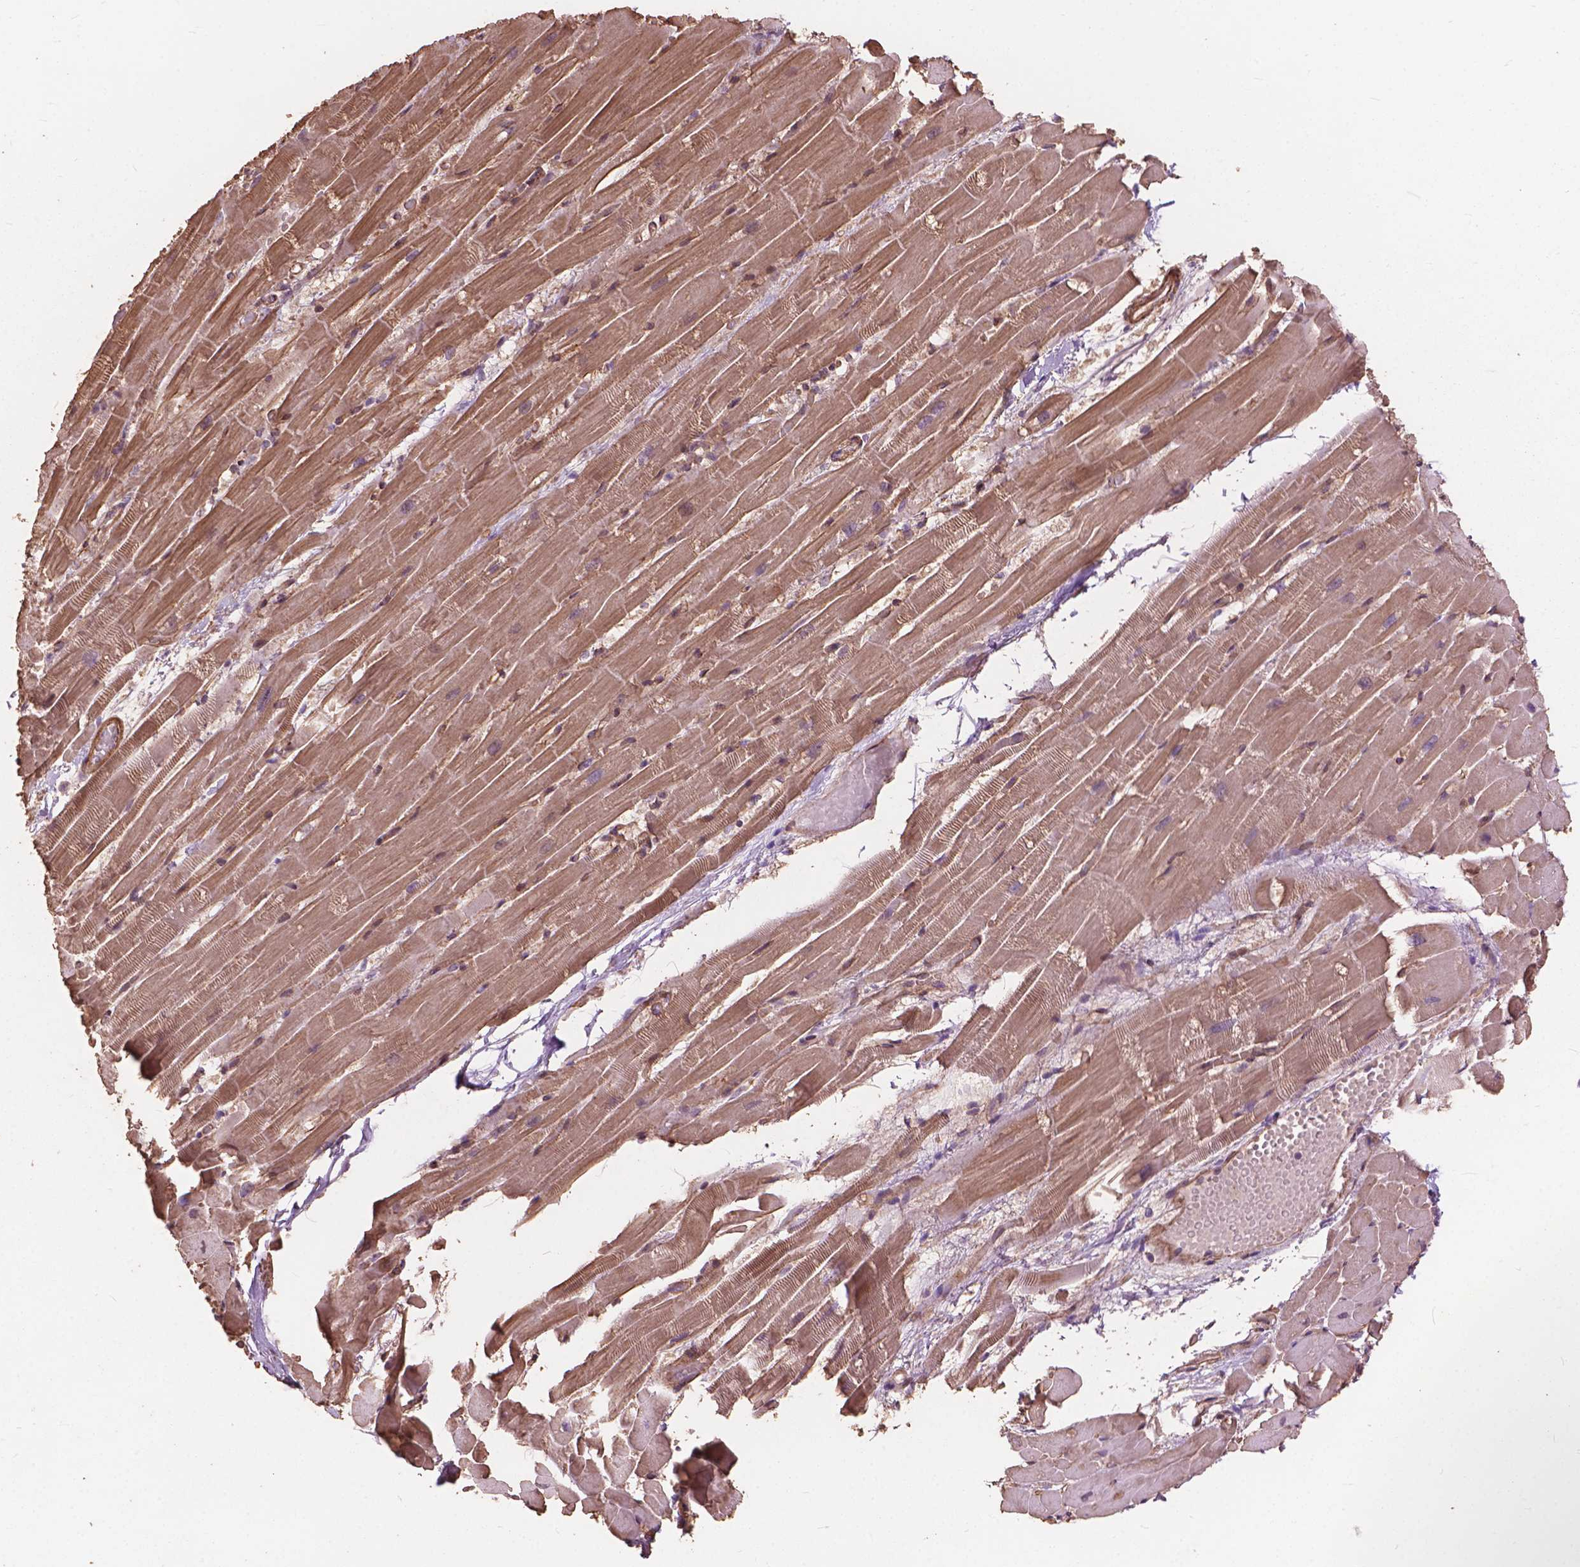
{"staining": {"intensity": "moderate", "quantity": "25%-75%", "location": "cytoplasmic/membranous"}, "tissue": "heart muscle", "cell_type": "Cardiomyocytes", "image_type": "normal", "snomed": [{"axis": "morphology", "description": "Normal tissue, NOS"}, {"axis": "topography", "description": "Heart"}], "caption": "A micrograph of human heart muscle stained for a protein exhibits moderate cytoplasmic/membranous brown staining in cardiomyocytes.", "gene": "FNIP1", "patient": {"sex": "male", "age": 37}}